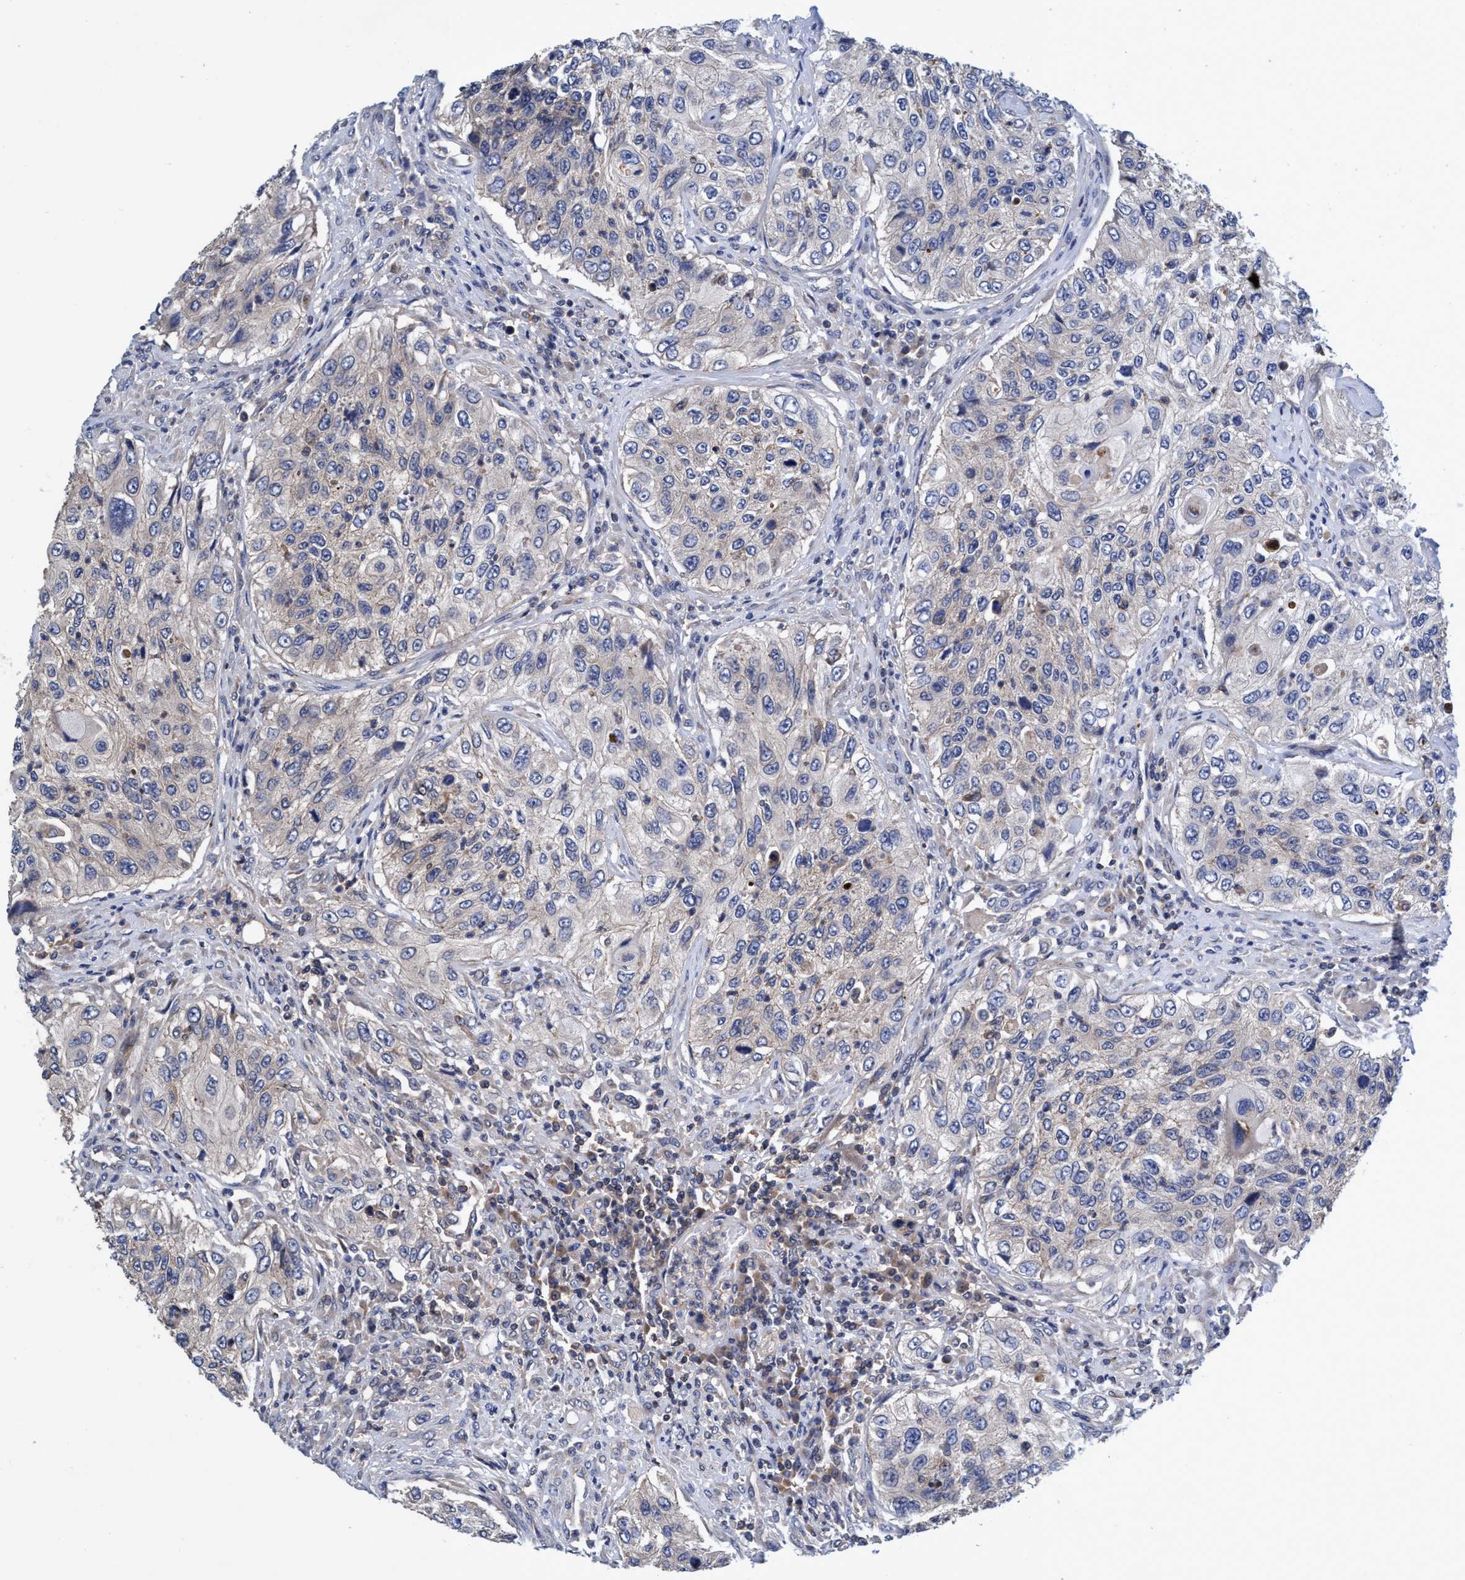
{"staining": {"intensity": "negative", "quantity": "none", "location": "none"}, "tissue": "urothelial cancer", "cell_type": "Tumor cells", "image_type": "cancer", "snomed": [{"axis": "morphology", "description": "Urothelial carcinoma, High grade"}, {"axis": "topography", "description": "Urinary bladder"}], "caption": "A photomicrograph of human urothelial cancer is negative for staining in tumor cells.", "gene": "CALCOCO2", "patient": {"sex": "female", "age": 60}}